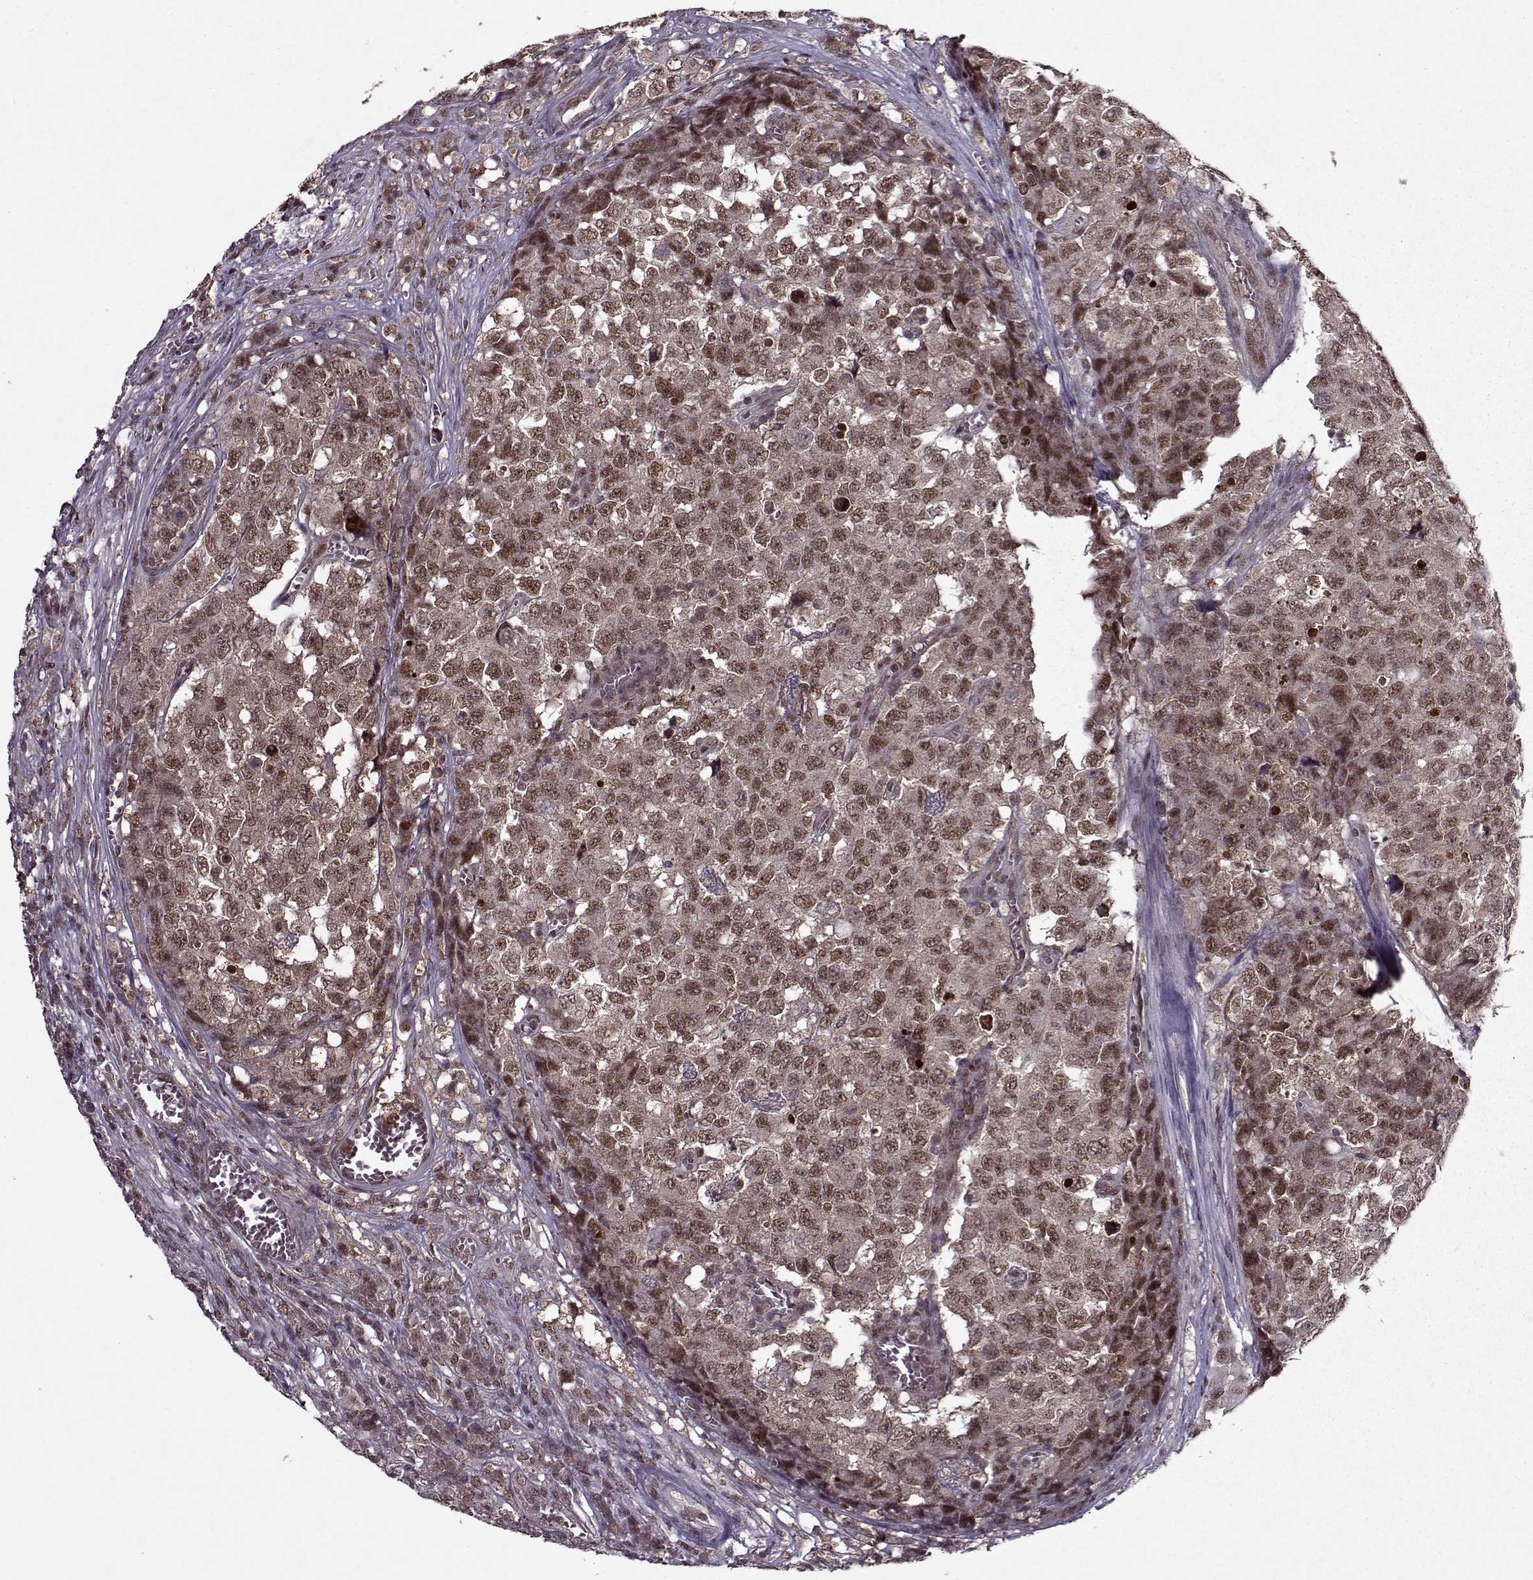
{"staining": {"intensity": "moderate", "quantity": ">75%", "location": "cytoplasmic/membranous,nuclear"}, "tissue": "testis cancer", "cell_type": "Tumor cells", "image_type": "cancer", "snomed": [{"axis": "morphology", "description": "Carcinoma, Embryonal, NOS"}, {"axis": "topography", "description": "Testis"}], "caption": "There is medium levels of moderate cytoplasmic/membranous and nuclear positivity in tumor cells of testis cancer, as demonstrated by immunohistochemical staining (brown color).", "gene": "PSMA7", "patient": {"sex": "male", "age": 23}}